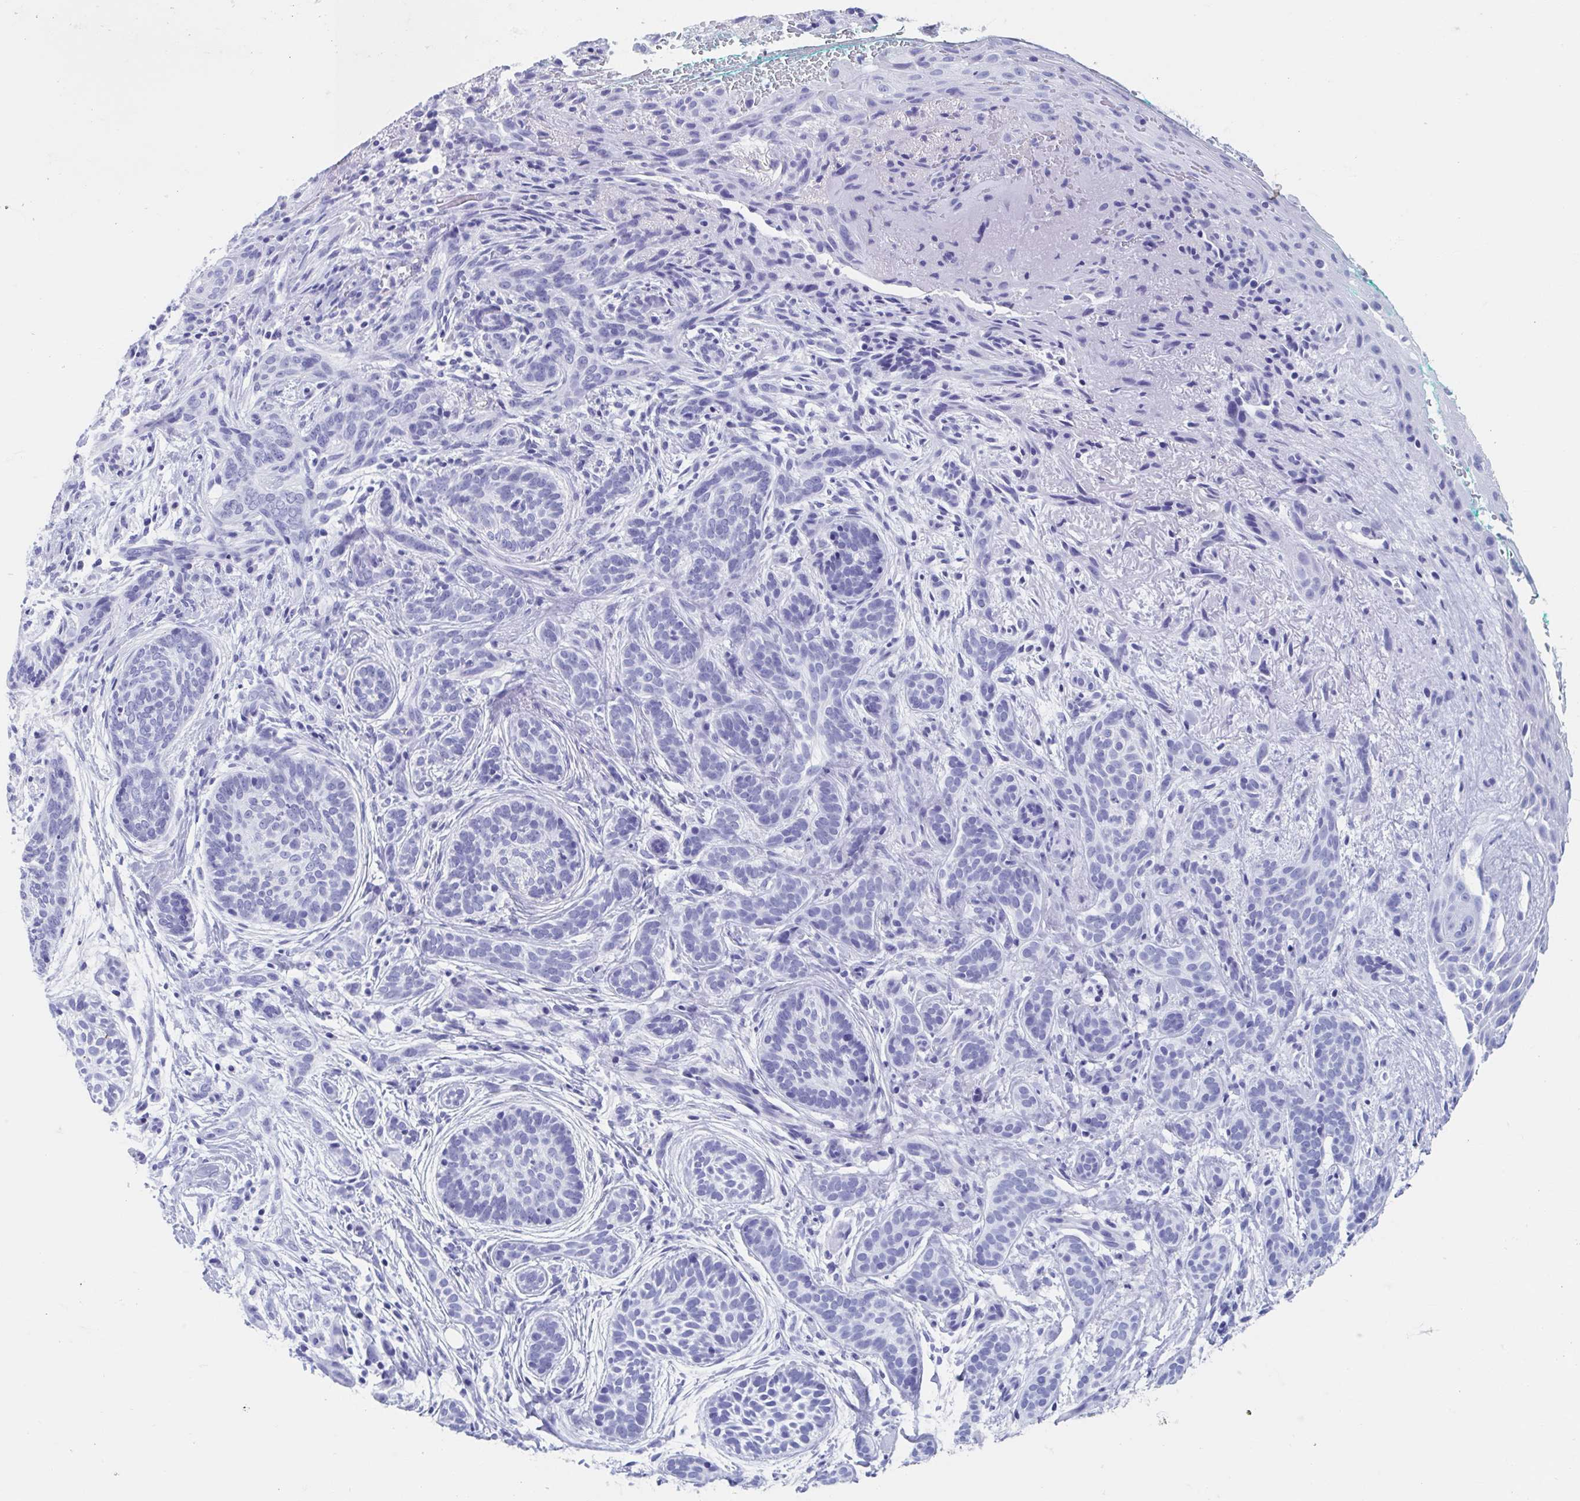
{"staining": {"intensity": "negative", "quantity": "none", "location": "none"}, "tissue": "skin cancer", "cell_type": "Tumor cells", "image_type": "cancer", "snomed": [{"axis": "morphology", "description": "Basal cell carcinoma"}, {"axis": "topography", "description": "Skin"}], "caption": "Human skin cancer (basal cell carcinoma) stained for a protein using IHC reveals no expression in tumor cells.", "gene": "HDGFL1", "patient": {"sex": "male", "age": 63}}